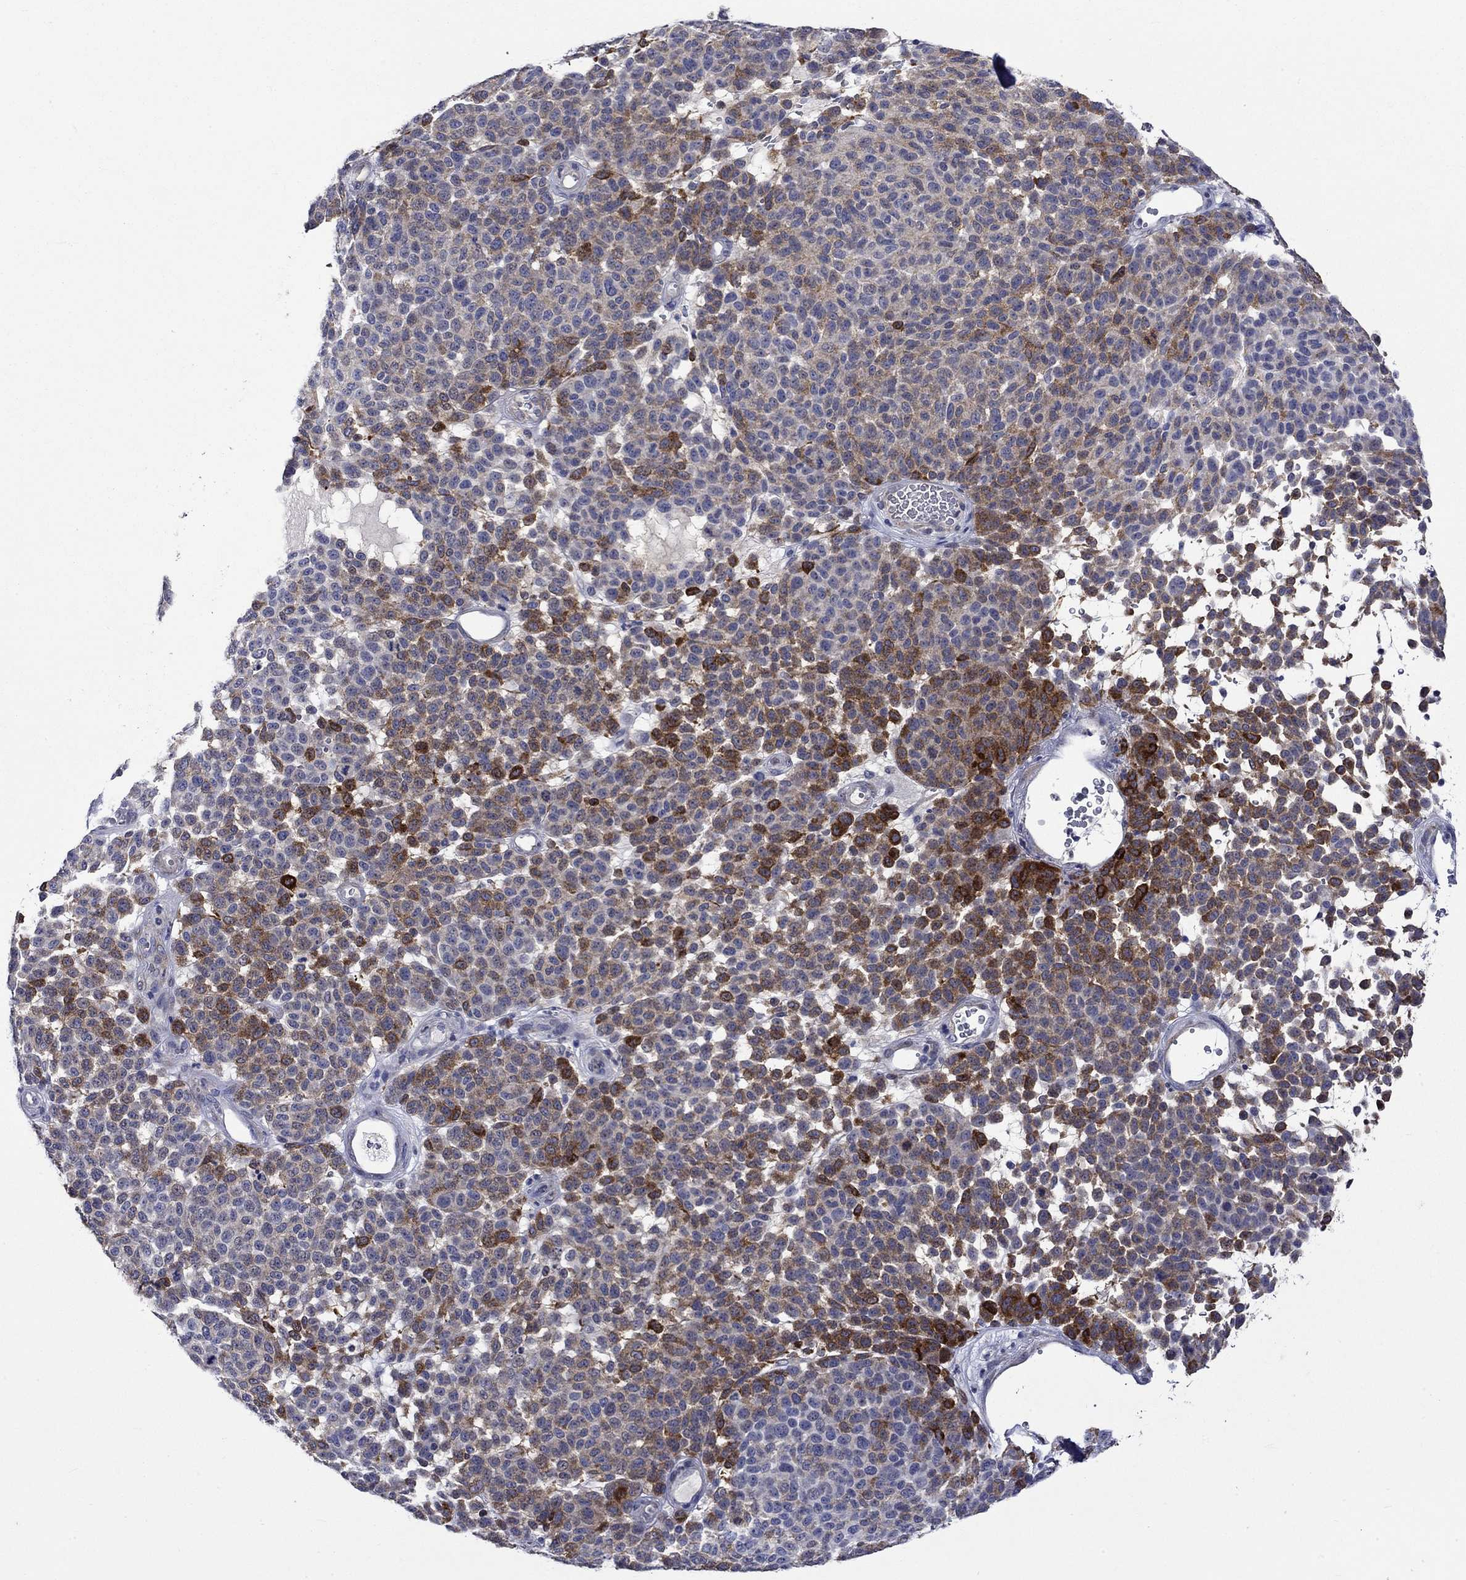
{"staining": {"intensity": "strong", "quantity": "<25%", "location": "cytoplasmic/membranous"}, "tissue": "melanoma", "cell_type": "Tumor cells", "image_type": "cancer", "snomed": [{"axis": "morphology", "description": "Malignant melanoma, NOS"}, {"axis": "topography", "description": "Skin"}], "caption": "Malignant melanoma was stained to show a protein in brown. There is medium levels of strong cytoplasmic/membranous staining in approximately <25% of tumor cells. (DAB (3,3'-diaminobenzidine) IHC with brightfield microscopy, high magnification).", "gene": "CRYAB", "patient": {"sex": "male", "age": 59}}